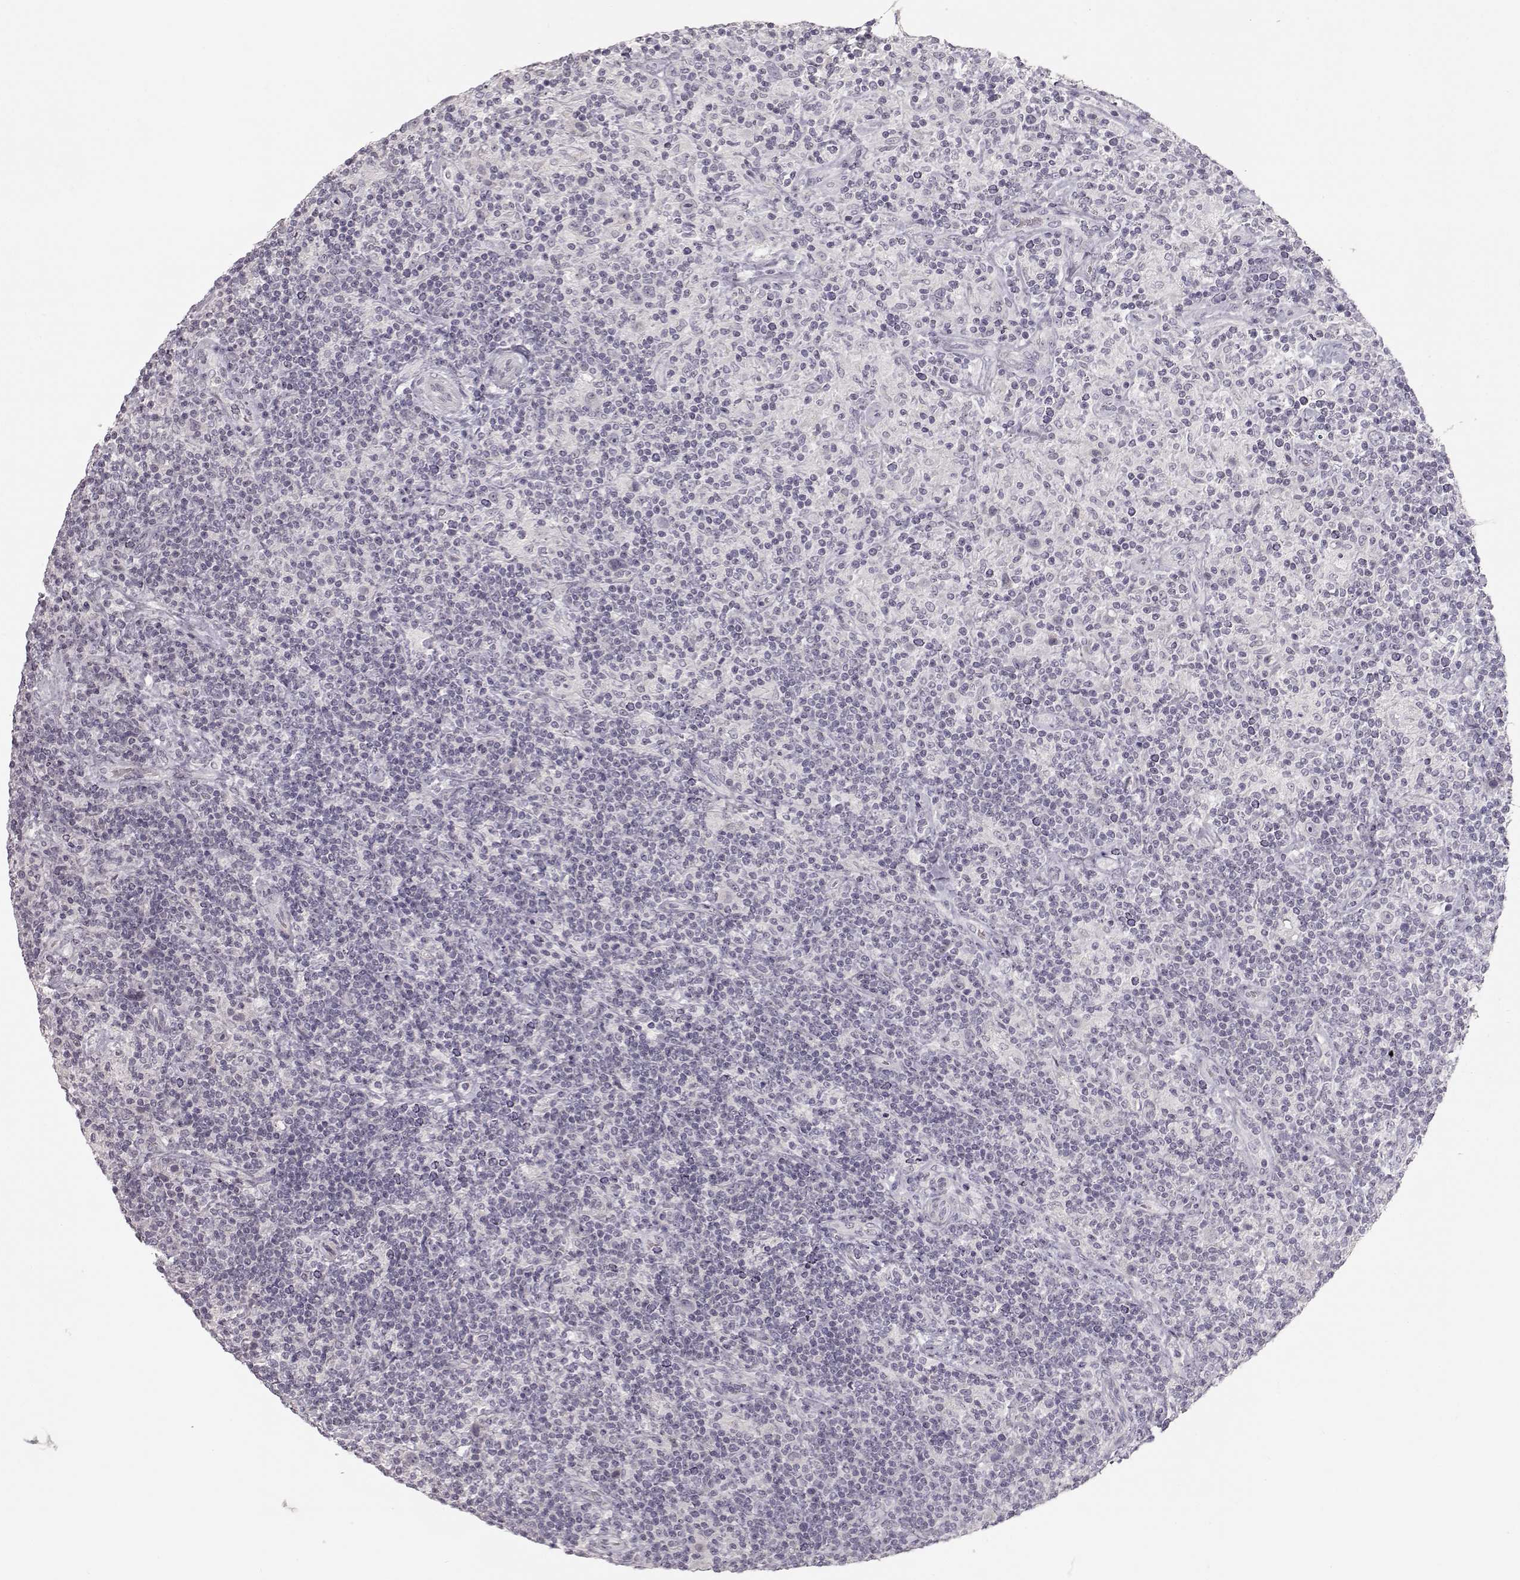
{"staining": {"intensity": "negative", "quantity": "none", "location": "none"}, "tissue": "lymphoma", "cell_type": "Tumor cells", "image_type": "cancer", "snomed": [{"axis": "morphology", "description": "Hodgkin's disease, NOS"}, {"axis": "topography", "description": "Lymph node"}], "caption": "This micrograph is of lymphoma stained with IHC to label a protein in brown with the nuclei are counter-stained blue. There is no staining in tumor cells. (Stains: DAB immunohistochemistry (IHC) with hematoxylin counter stain, Microscopy: brightfield microscopy at high magnification).", "gene": "FAM205A", "patient": {"sex": "male", "age": 70}}